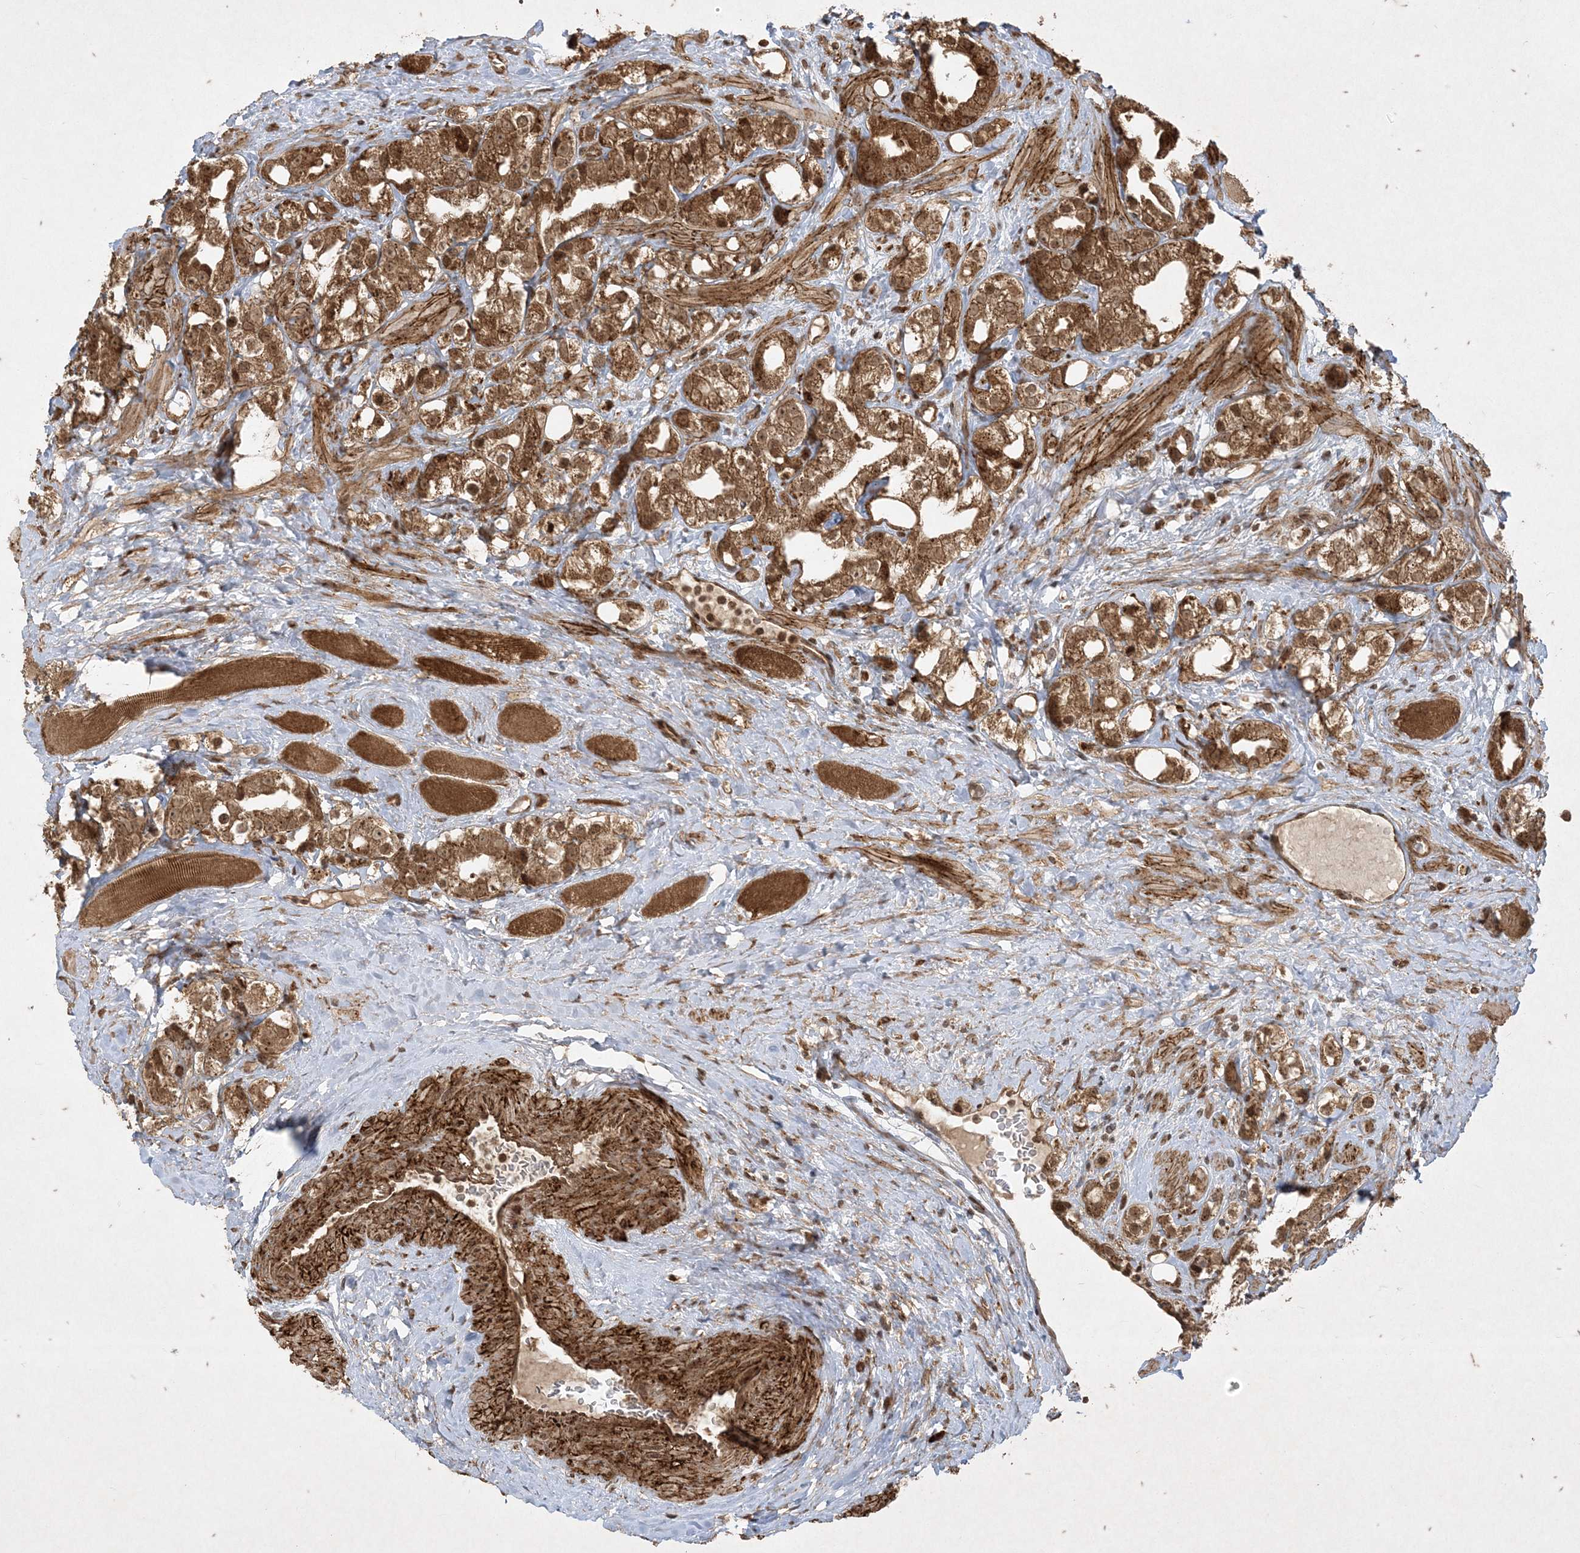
{"staining": {"intensity": "moderate", "quantity": ">75%", "location": "cytoplasmic/membranous,nuclear"}, "tissue": "prostate cancer", "cell_type": "Tumor cells", "image_type": "cancer", "snomed": [{"axis": "morphology", "description": "Adenocarcinoma, NOS"}, {"axis": "topography", "description": "Prostate"}], "caption": "Prostate cancer (adenocarcinoma) stained for a protein (brown) demonstrates moderate cytoplasmic/membranous and nuclear positive staining in about >75% of tumor cells.", "gene": "RRAS", "patient": {"sex": "male", "age": 79}}